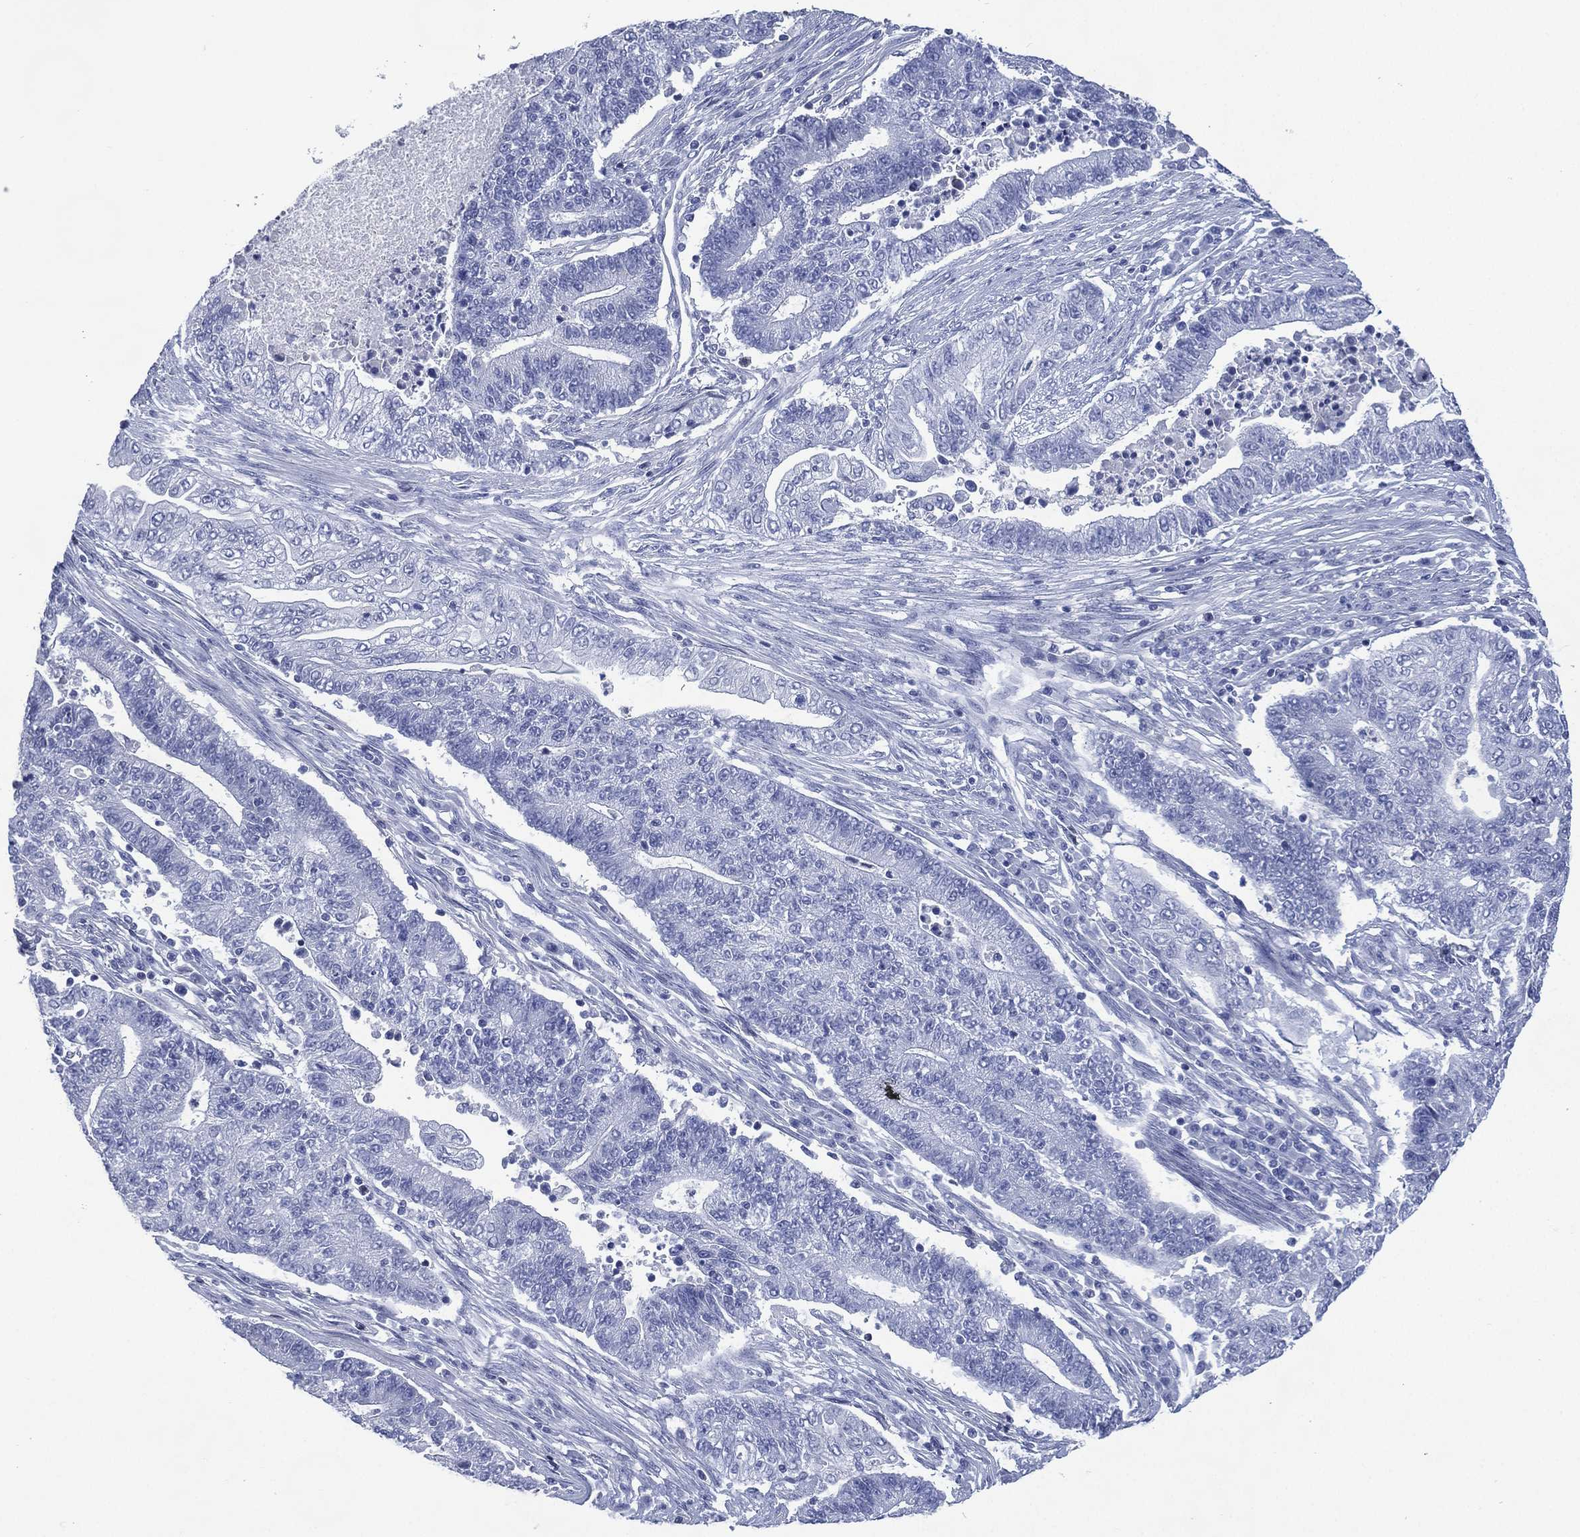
{"staining": {"intensity": "negative", "quantity": "none", "location": "none"}, "tissue": "endometrial cancer", "cell_type": "Tumor cells", "image_type": "cancer", "snomed": [{"axis": "morphology", "description": "Adenocarcinoma, NOS"}, {"axis": "topography", "description": "Uterus"}, {"axis": "topography", "description": "Endometrium"}], "caption": "Immunohistochemistry photomicrograph of neoplastic tissue: human endometrial cancer (adenocarcinoma) stained with DAB (3,3'-diaminobenzidine) reveals no significant protein staining in tumor cells. (DAB (3,3'-diaminobenzidine) immunohistochemistry visualized using brightfield microscopy, high magnification).", "gene": "TMEM247", "patient": {"sex": "female", "age": 54}}